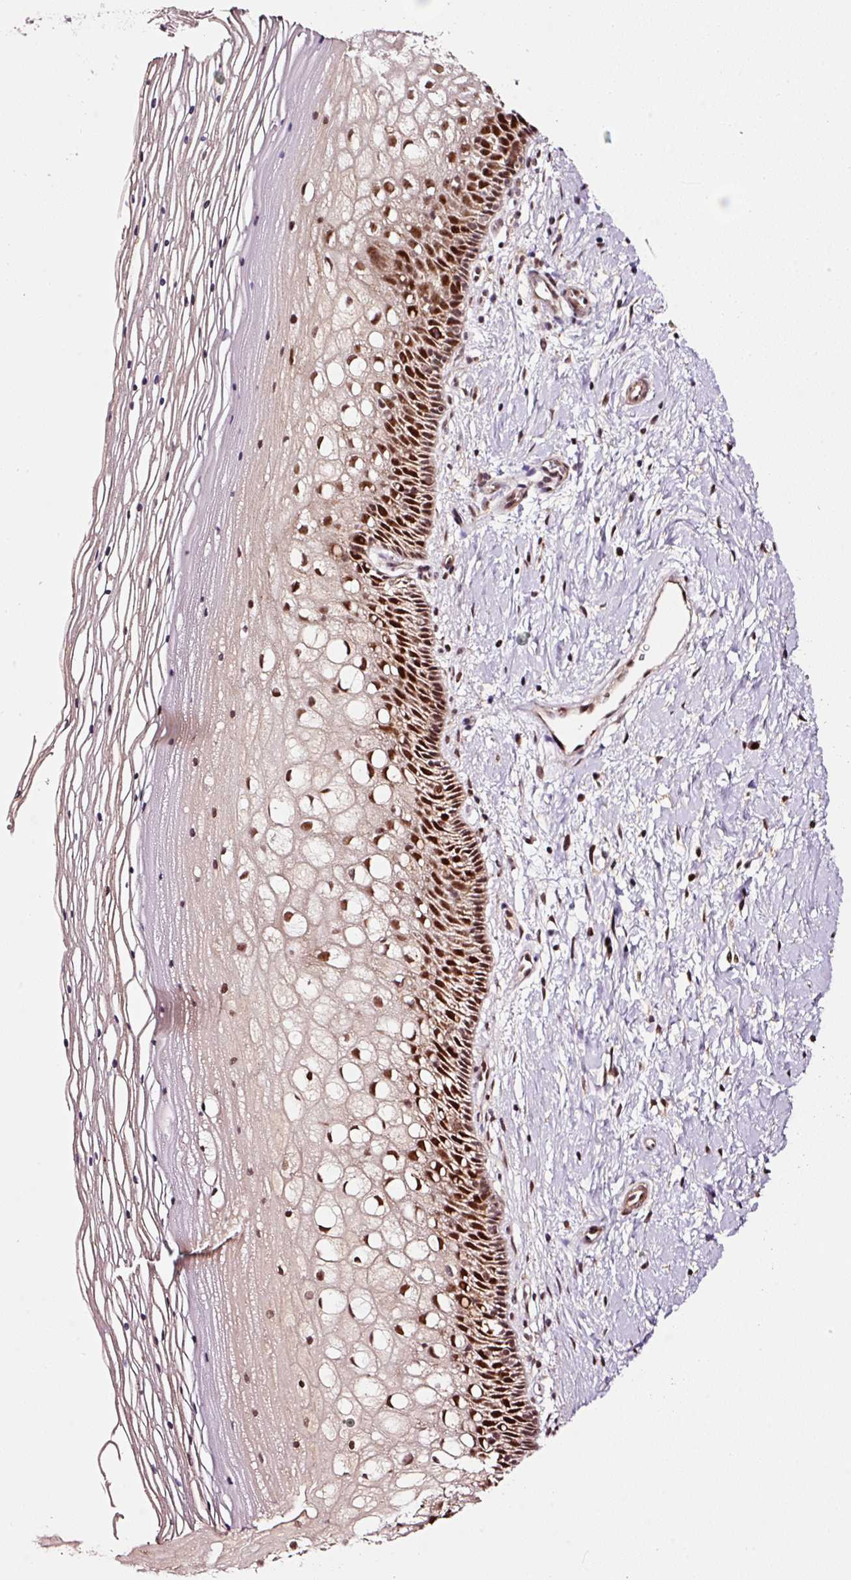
{"staining": {"intensity": "strong", "quantity": ">75%", "location": "nuclear"}, "tissue": "cervix", "cell_type": "Glandular cells", "image_type": "normal", "snomed": [{"axis": "morphology", "description": "Normal tissue, NOS"}, {"axis": "topography", "description": "Cervix"}], "caption": "The immunohistochemical stain labels strong nuclear staining in glandular cells of unremarkable cervix.", "gene": "RFC4", "patient": {"sex": "female", "age": 36}}